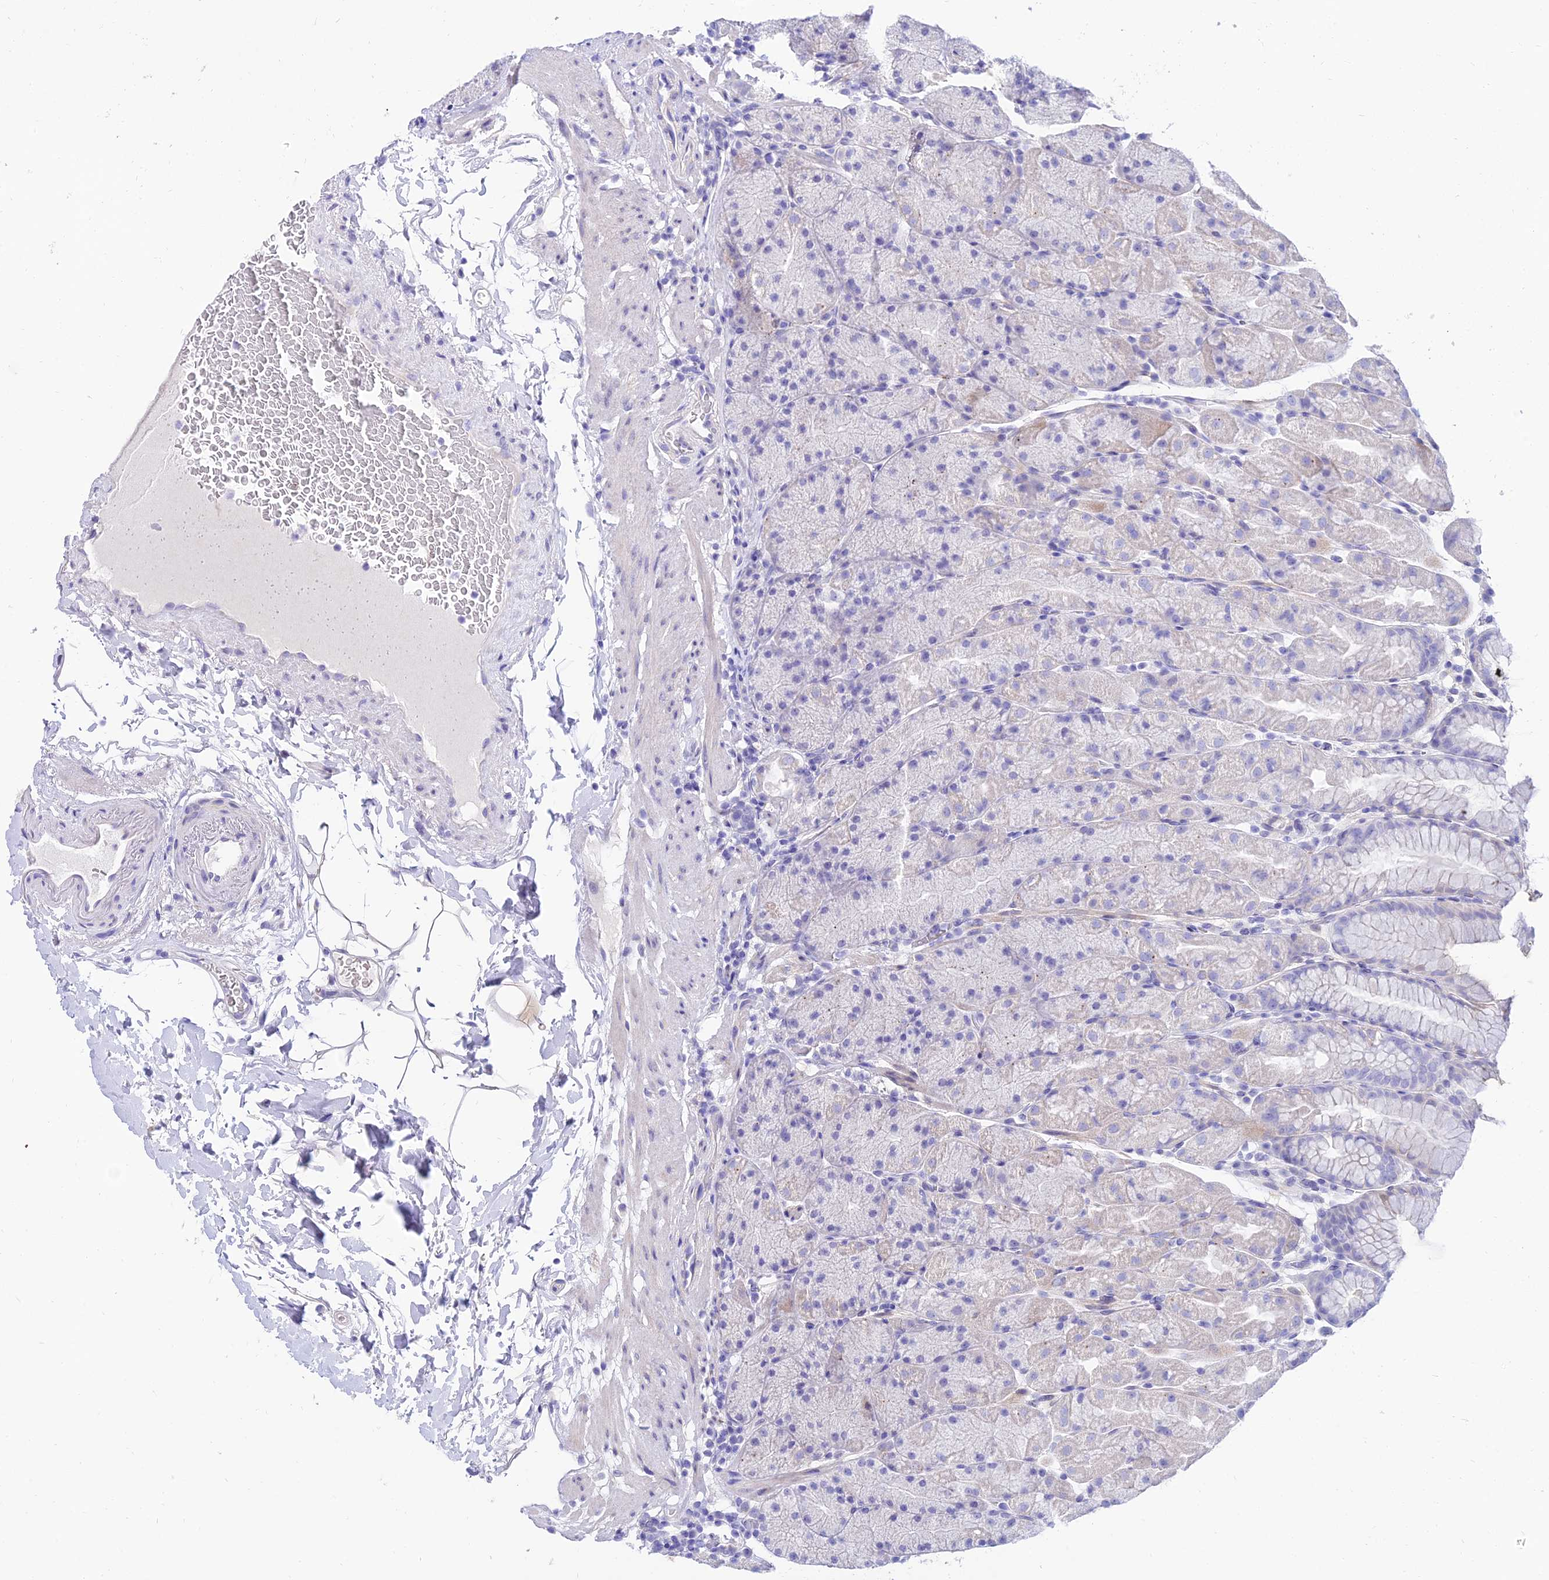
{"staining": {"intensity": "moderate", "quantity": "<25%", "location": "cytoplasmic/membranous"}, "tissue": "stomach", "cell_type": "Glandular cells", "image_type": "normal", "snomed": [{"axis": "morphology", "description": "Normal tissue, NOS"}, {"axis": "topography", "description": "Stomach, upper"}, {"axis": "topography", "description": "Stomach, lower"}], "caption": "Protein expression analysis of unremarkable human stomach reveals moderate cytoplasmic/membranous positivity in approximately <25% of glandular cells.", "gene": "TAC3", "patient": {"sex": "male", "age": 67}}